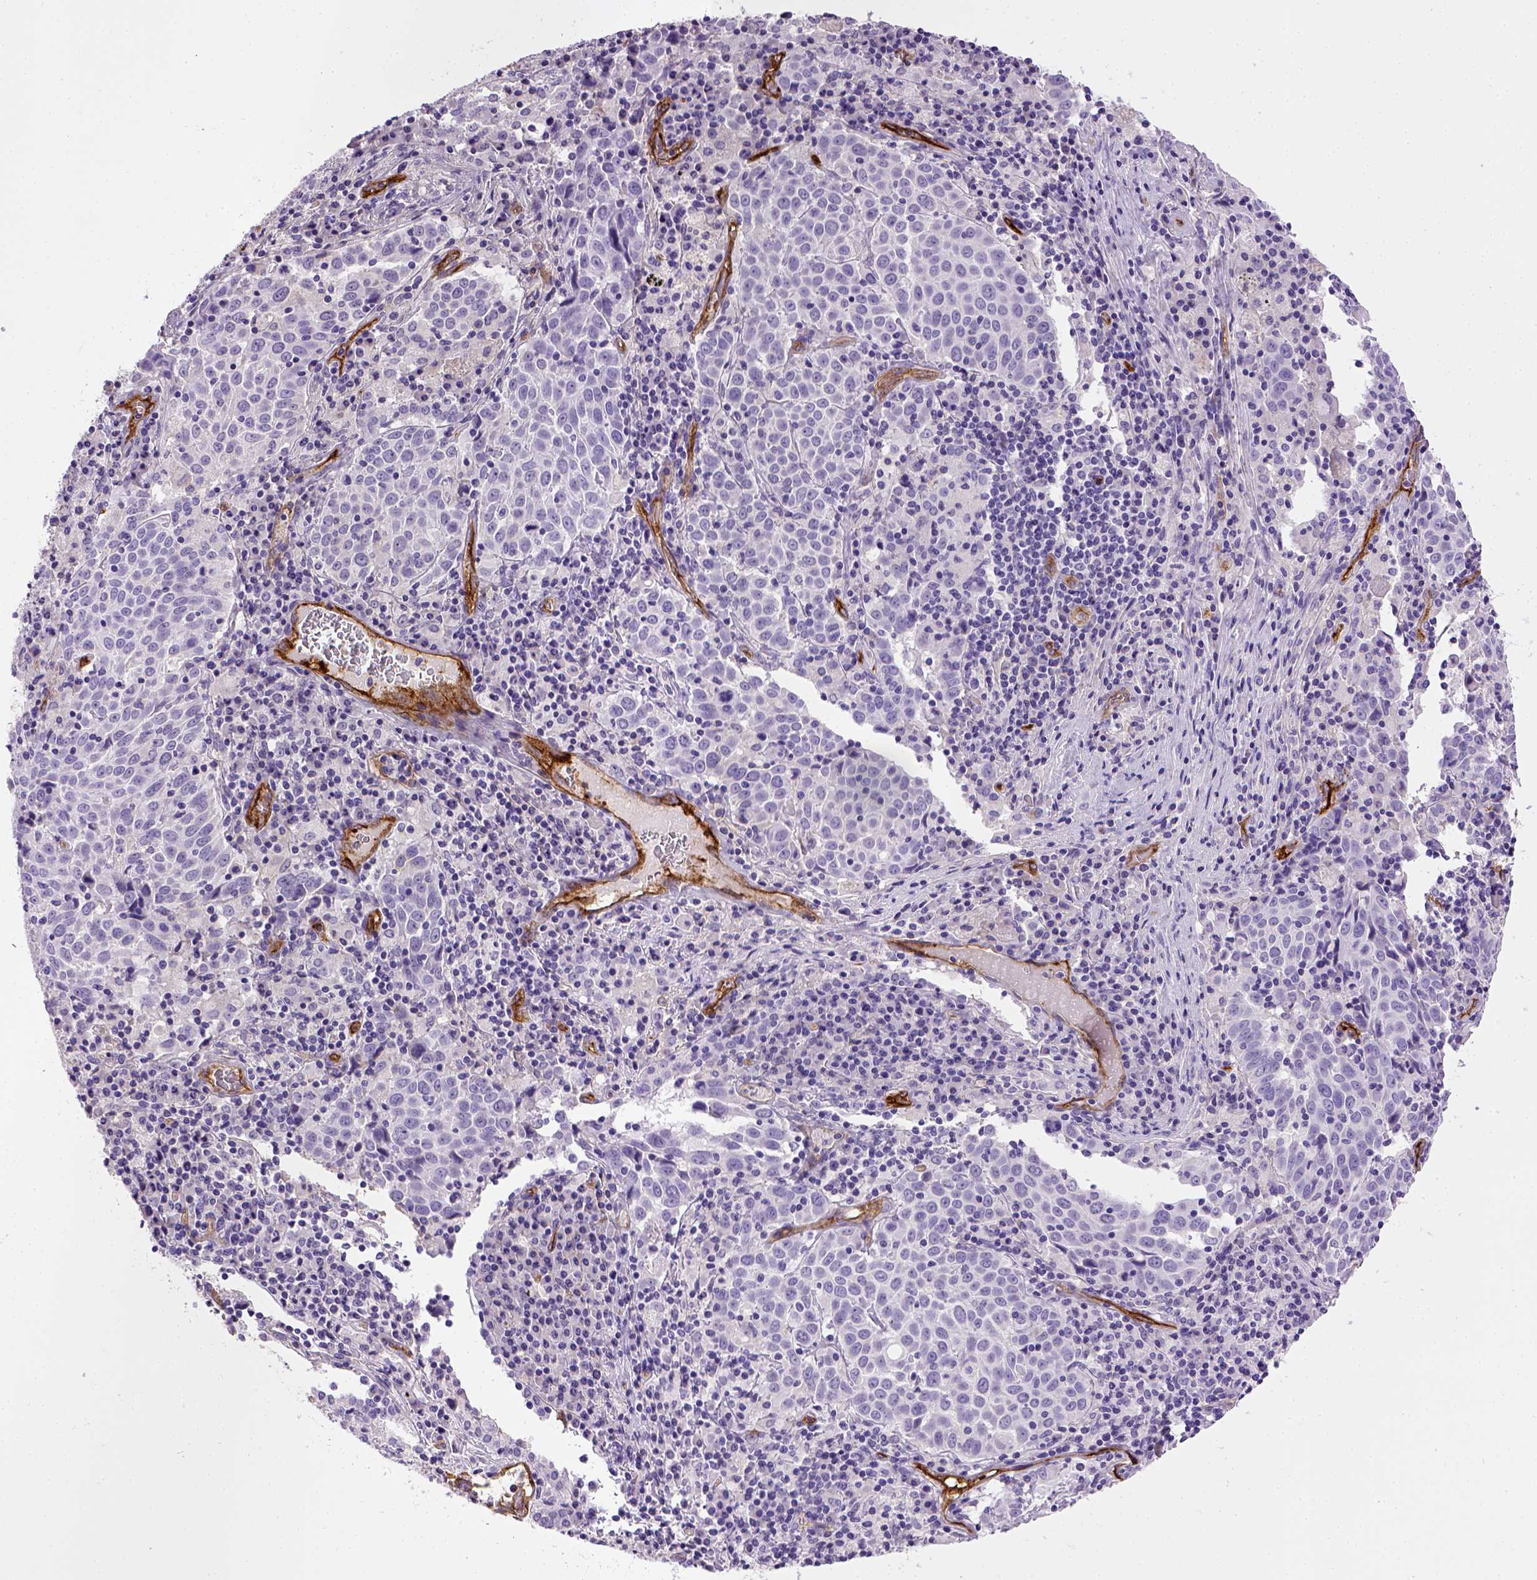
{"staining": {"intensity": "negative", "quantity": "none", "location": "none"}, "tissue": "lung cancer", "cell_type": "Tumor cells", "image_type": "cancer", "snomed": [{"axis": "morphology", "description": "Squamous cell carcinoma, NOS"}, {"axis": "topography", "description": "Lung"}], "caption": "An IHC photomicrograph of lung squamous cell carcinoma is shown. There is no staining in tumor cells of lung squamous cell carcinoma. Nuclei are stained in blue.", "gene": "ENG", "patient": {"sex": "male", "age": 57}}